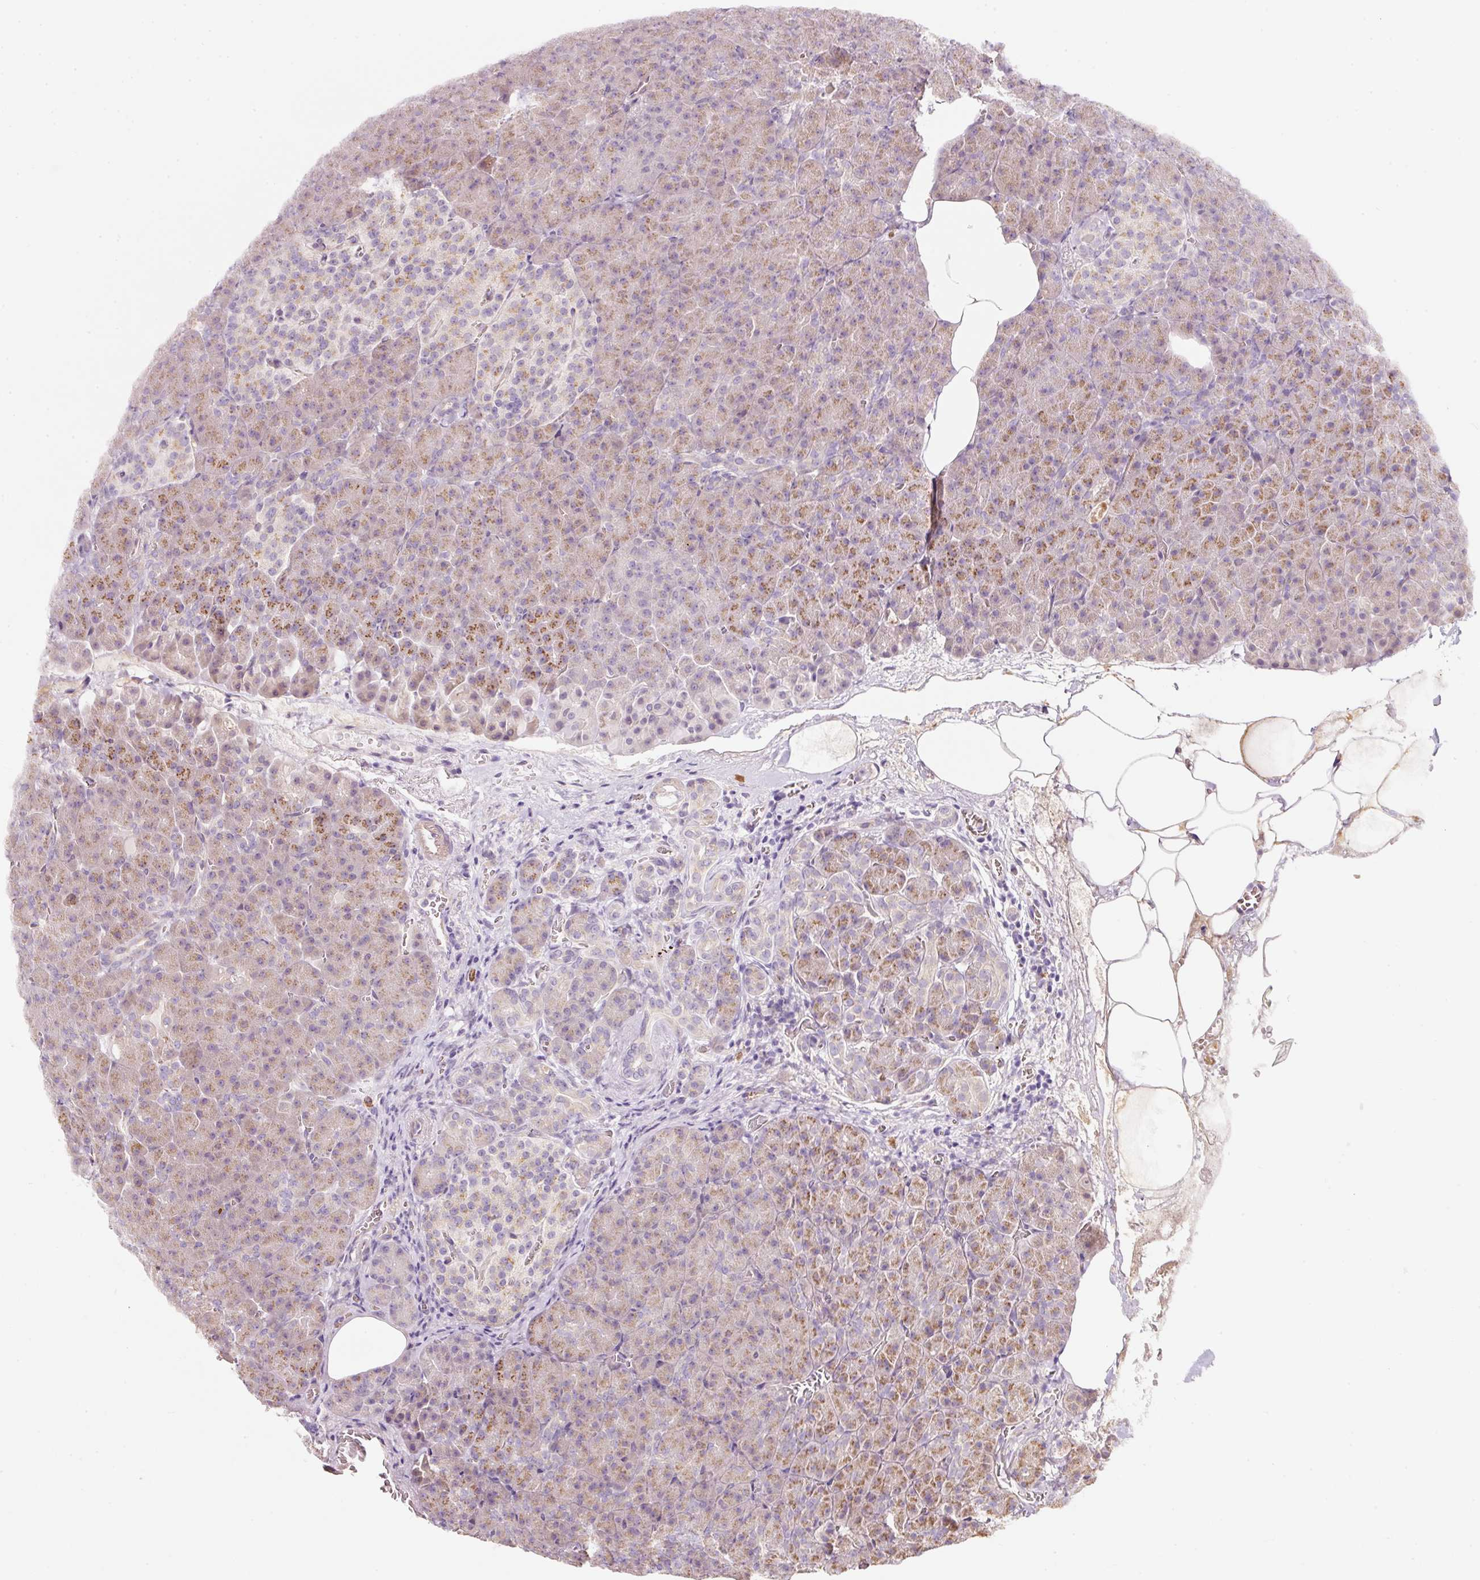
{"staining": {"intensity": "moderate", "quantity": "<25%", "location": "cytoplasmic/membranous"}, "tissue": "pancreas", "cell_type": "Exocrine glandular cells", "image_type": "normal", "snomed": [{"axis": "morphology", "description": "Normal tissue, NOS"}, {"axis": "topography", "description": "Pancreas"}], "caption": "Pancreas stained with immunohistochemistry demonstrates moderate cytoplasmic/membranous expression in approximately <25% of exocrine glandular cells. The staining was performed using DAB (3,3'-diaminobenzidine) to visualize the protein expression in brown, while the nuclei were stained in blue with hematoxylin (Magnification: 20x).", "gene": "NBPF11", "patient": {"sex": "female", "age": 74}}